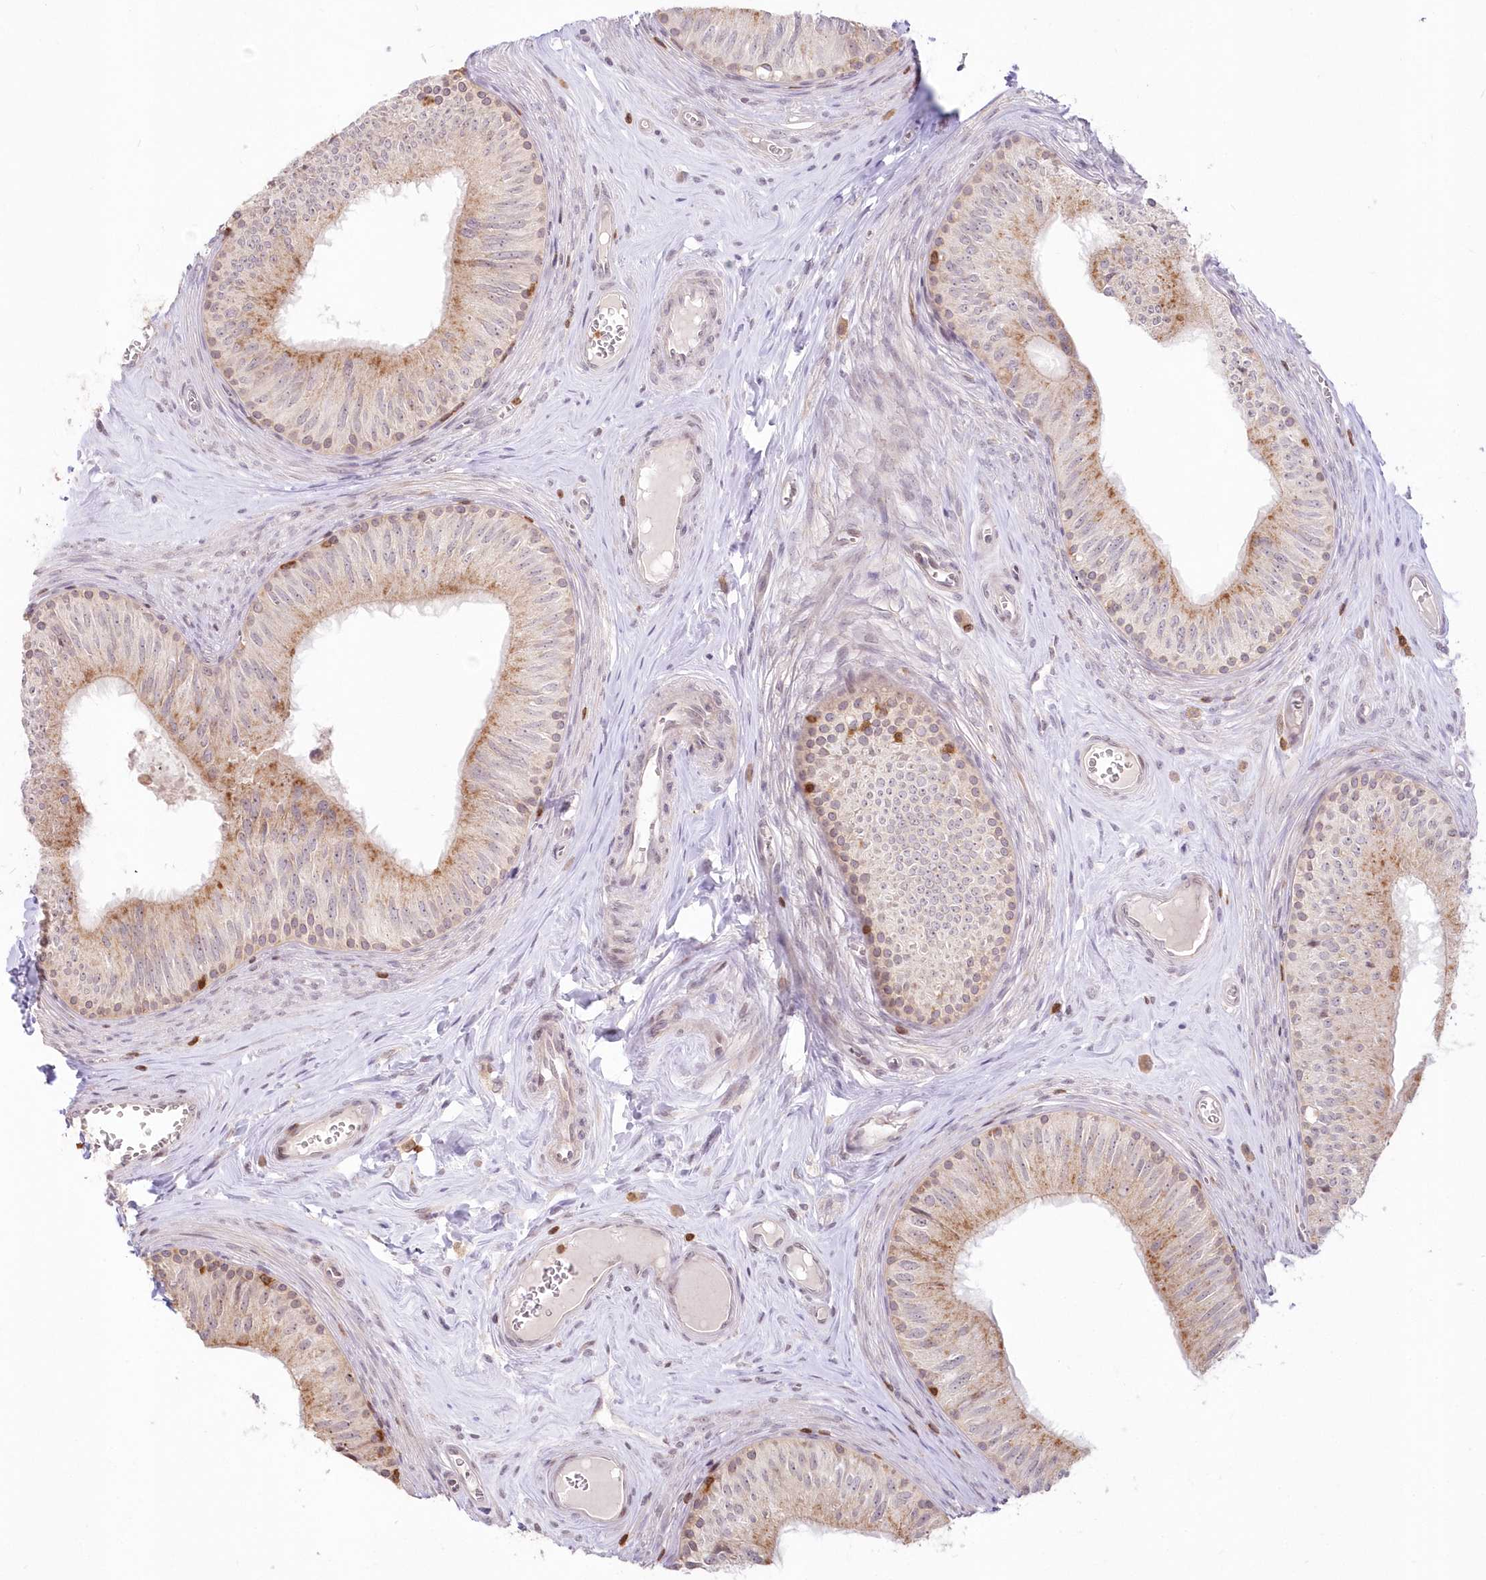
{"staining": {"intensity": "moderate", "quantity": "<25%", "location": "cytoplasmic/membranous"}, "tissue": "epididymis", "cell_type": "Glandular cells", "image_type": "normal", "snomed": [{"axis": "morphology", "description": "Normal tissue, NOS"}, {"axis": "topography", "description": "Epididymis"}], "caption": "Glandular cells demonstrate low levels of moderate cytoplasmic/membranous positivity in approximately <25% of cells in unremarkable human epididymis. The protein is stained brown, and the nuclei are stained in blue (DAB IHC with brightfield microscopy, high magnification).", "gene": "MTMR3", "patient": {"sex": "male", "age": 46}}